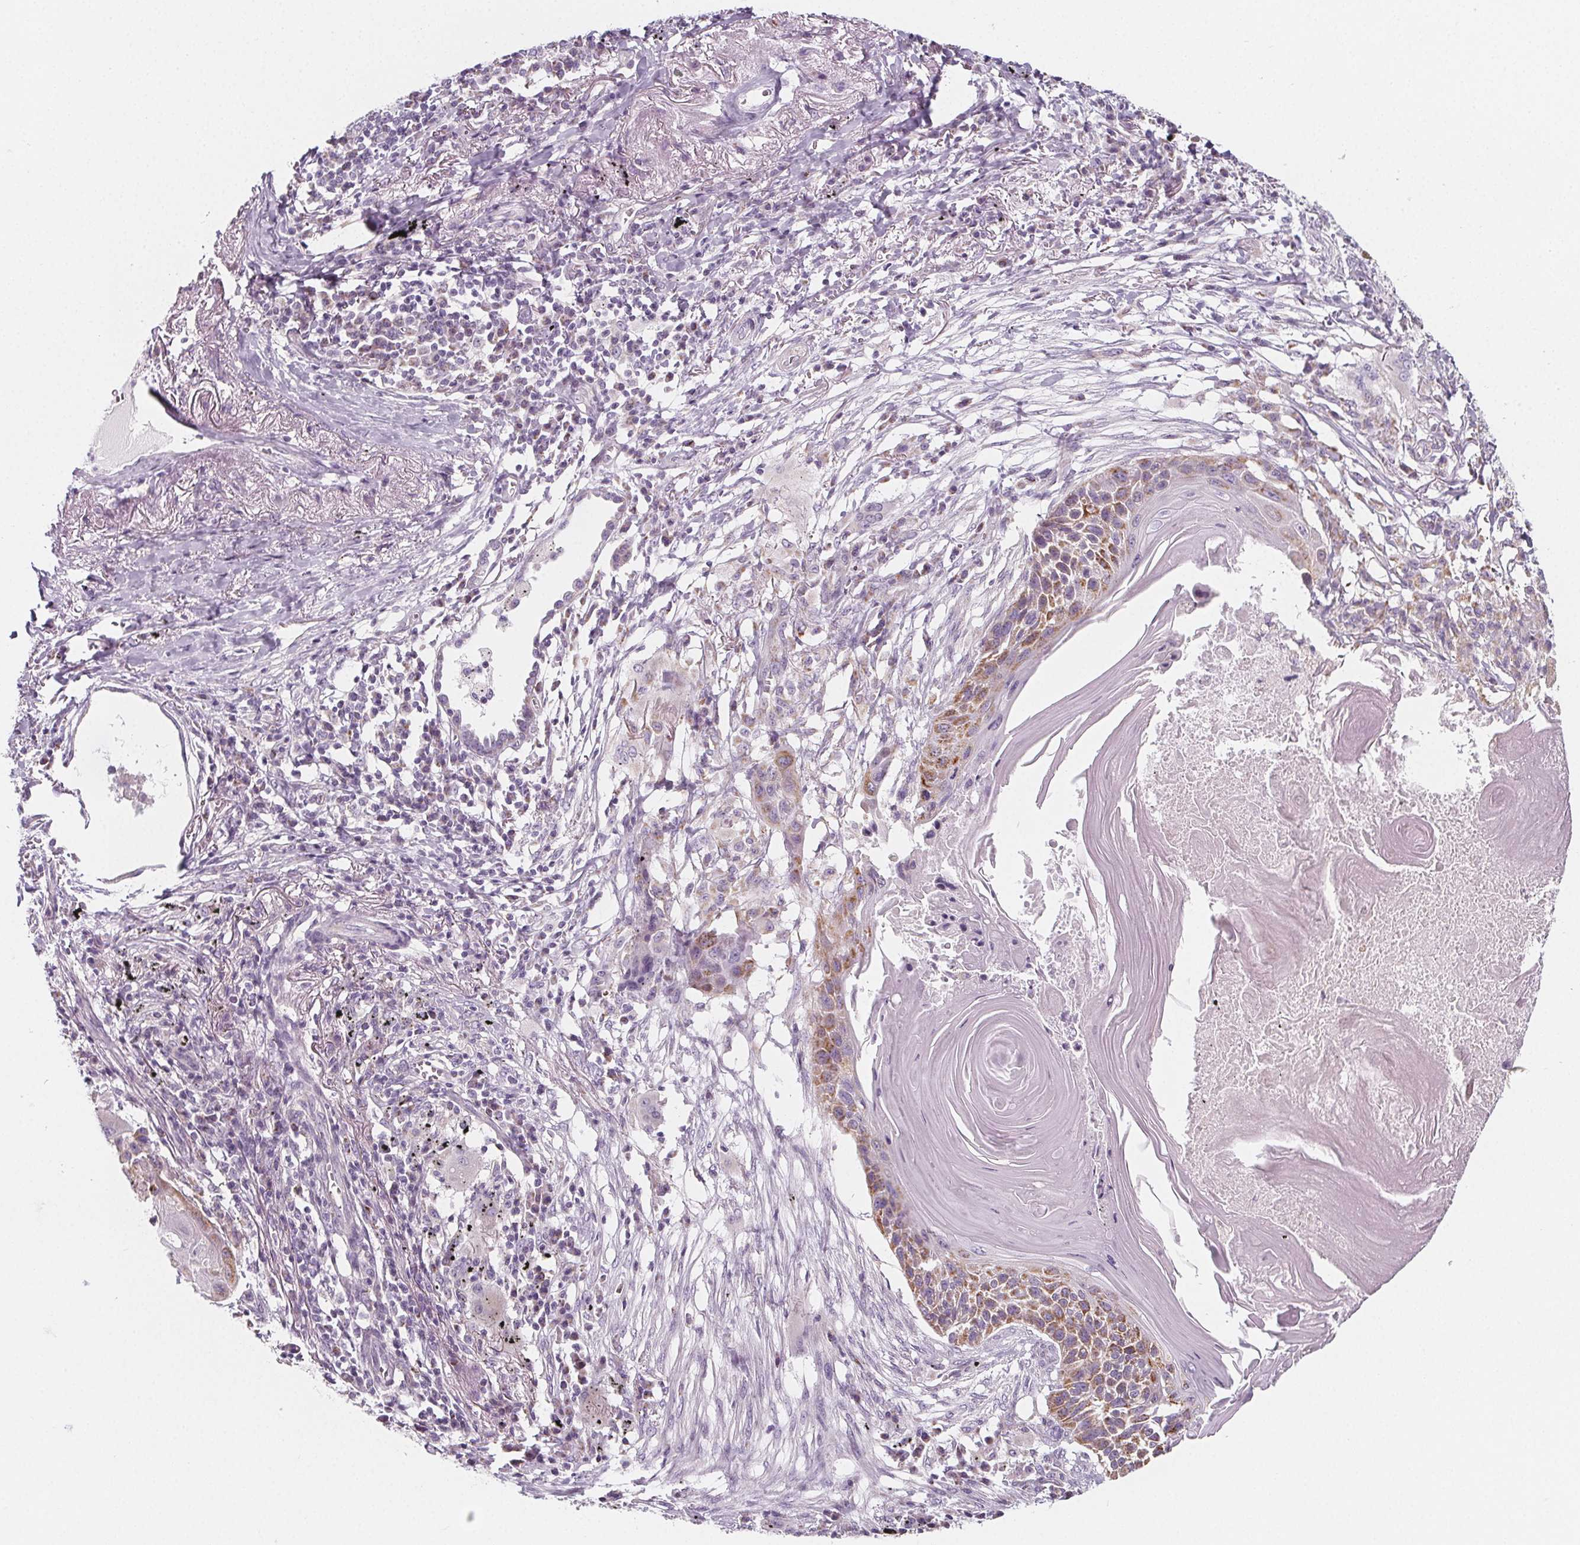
{"staining": {"intensity": "moderate", "quantity": "25%-75%", "location": "cytoplasmic/membranous"}, "tissue": "lung cancer", "cell_type": "Tumor cells", "image_type": "cancer", "snomed": [{"axis": "morphology", "description": "Squamous cell carcinoma, NOS"}, {"axis": "topography", "description": "Lung"}], "caption": "Protein expression analysis of human lung cancer reveals moderate cytoplasmic/membranous positivity in approximately 25%-75% of tumor cells.", "gene": "IL17C", "patient": {"sex": "male", "age": 78}}